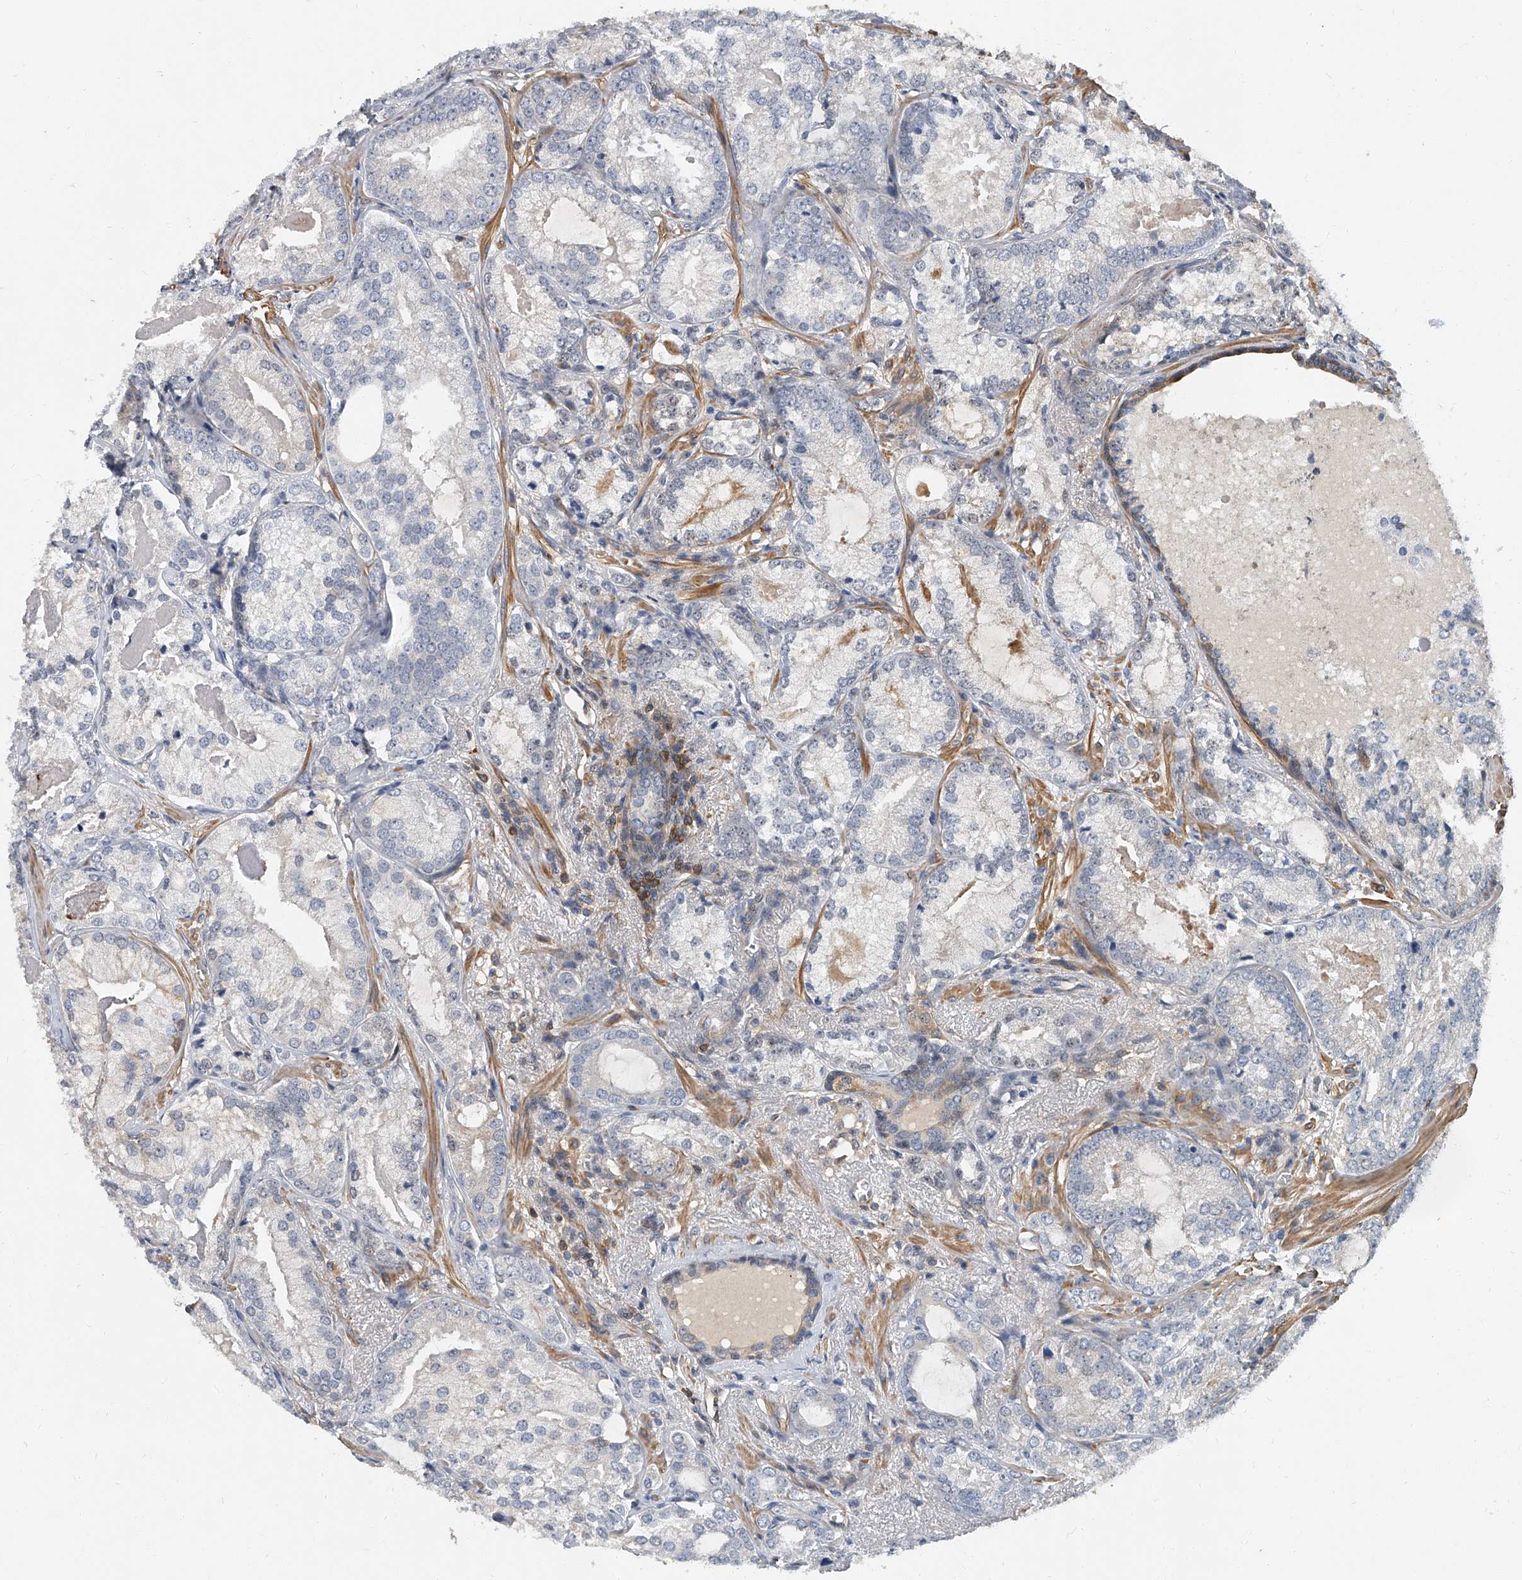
{"staining": {"intensity": "negative", "quantity": "none", "location": "none"}, "tissue": "prostate cancer", "cell_type": "Tumor cells", "image_type": "cancer", "snomed": [{"axis": "morphology", "description": "Normal morphology"}, {"axis": "morphology", "description": "Adenocarcinoma, Low grade"}, {"axis": "topography", "description": "Prostate"}], "caption": "Tumor cells are negative for protein expression in human prostate cancer (adenocarcinoma (low-grade)).", "gene": "CD200", "patient": {"sex": "male", "age": 72}}